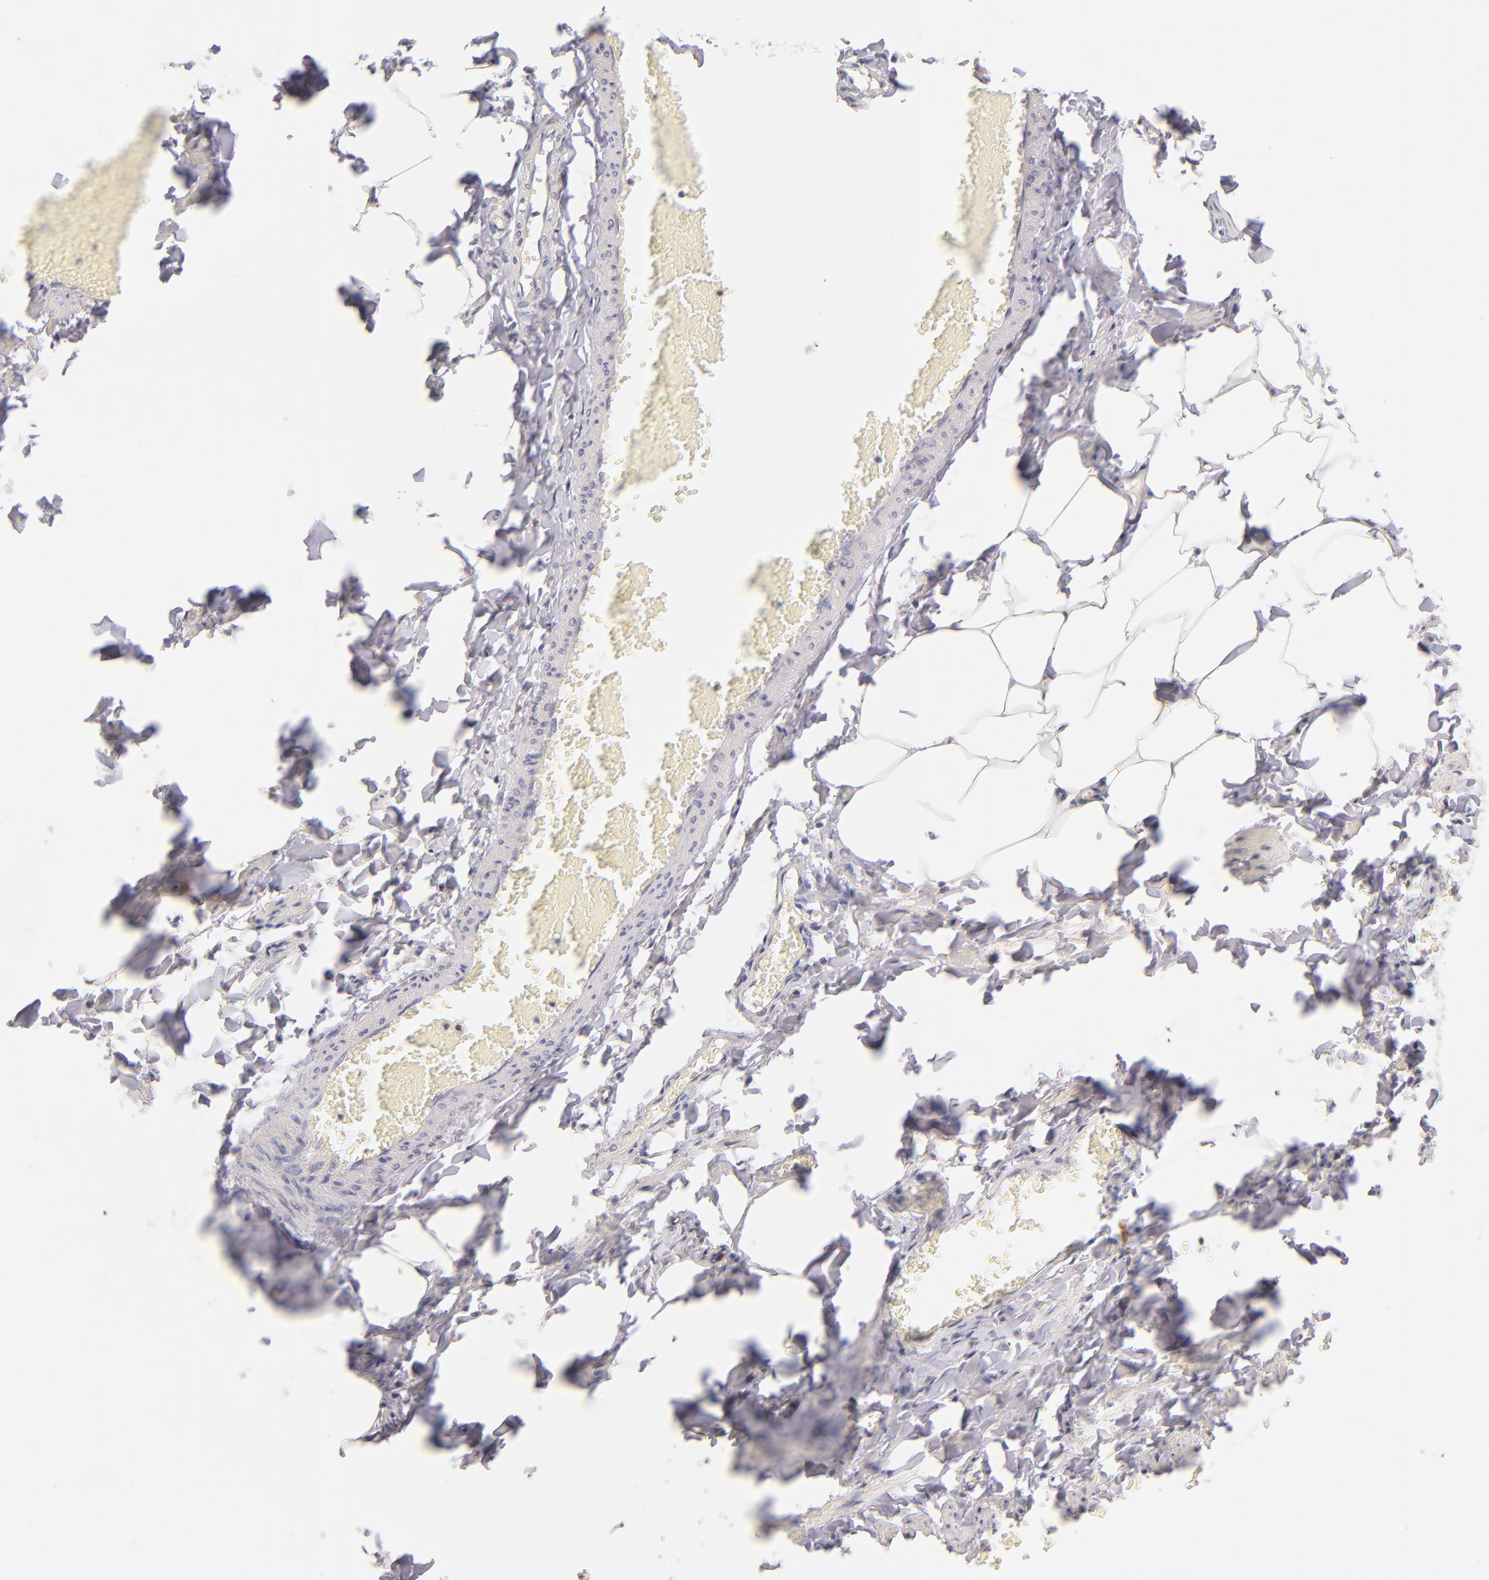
{"staining": {"intensity": "negative", "quantity": "none", "location": "none"}, "tissue": "adipose tissue", "cell_type": "Adipocytes", "image_type": "normal", "snomed": [{"axis": "morphology", "description": "Normal tissue, NOS"}, {"axis": "topography", "description": "Vascular tissue"}], "caption": "Adipocytes show no significant positivity in unremarkable adipose tissue. (Immunohistochemistry (ihc), brightfield microscopy, high magnification).", "gene": "ZAP70", "patient": {"sex": "male", "age": 41}}